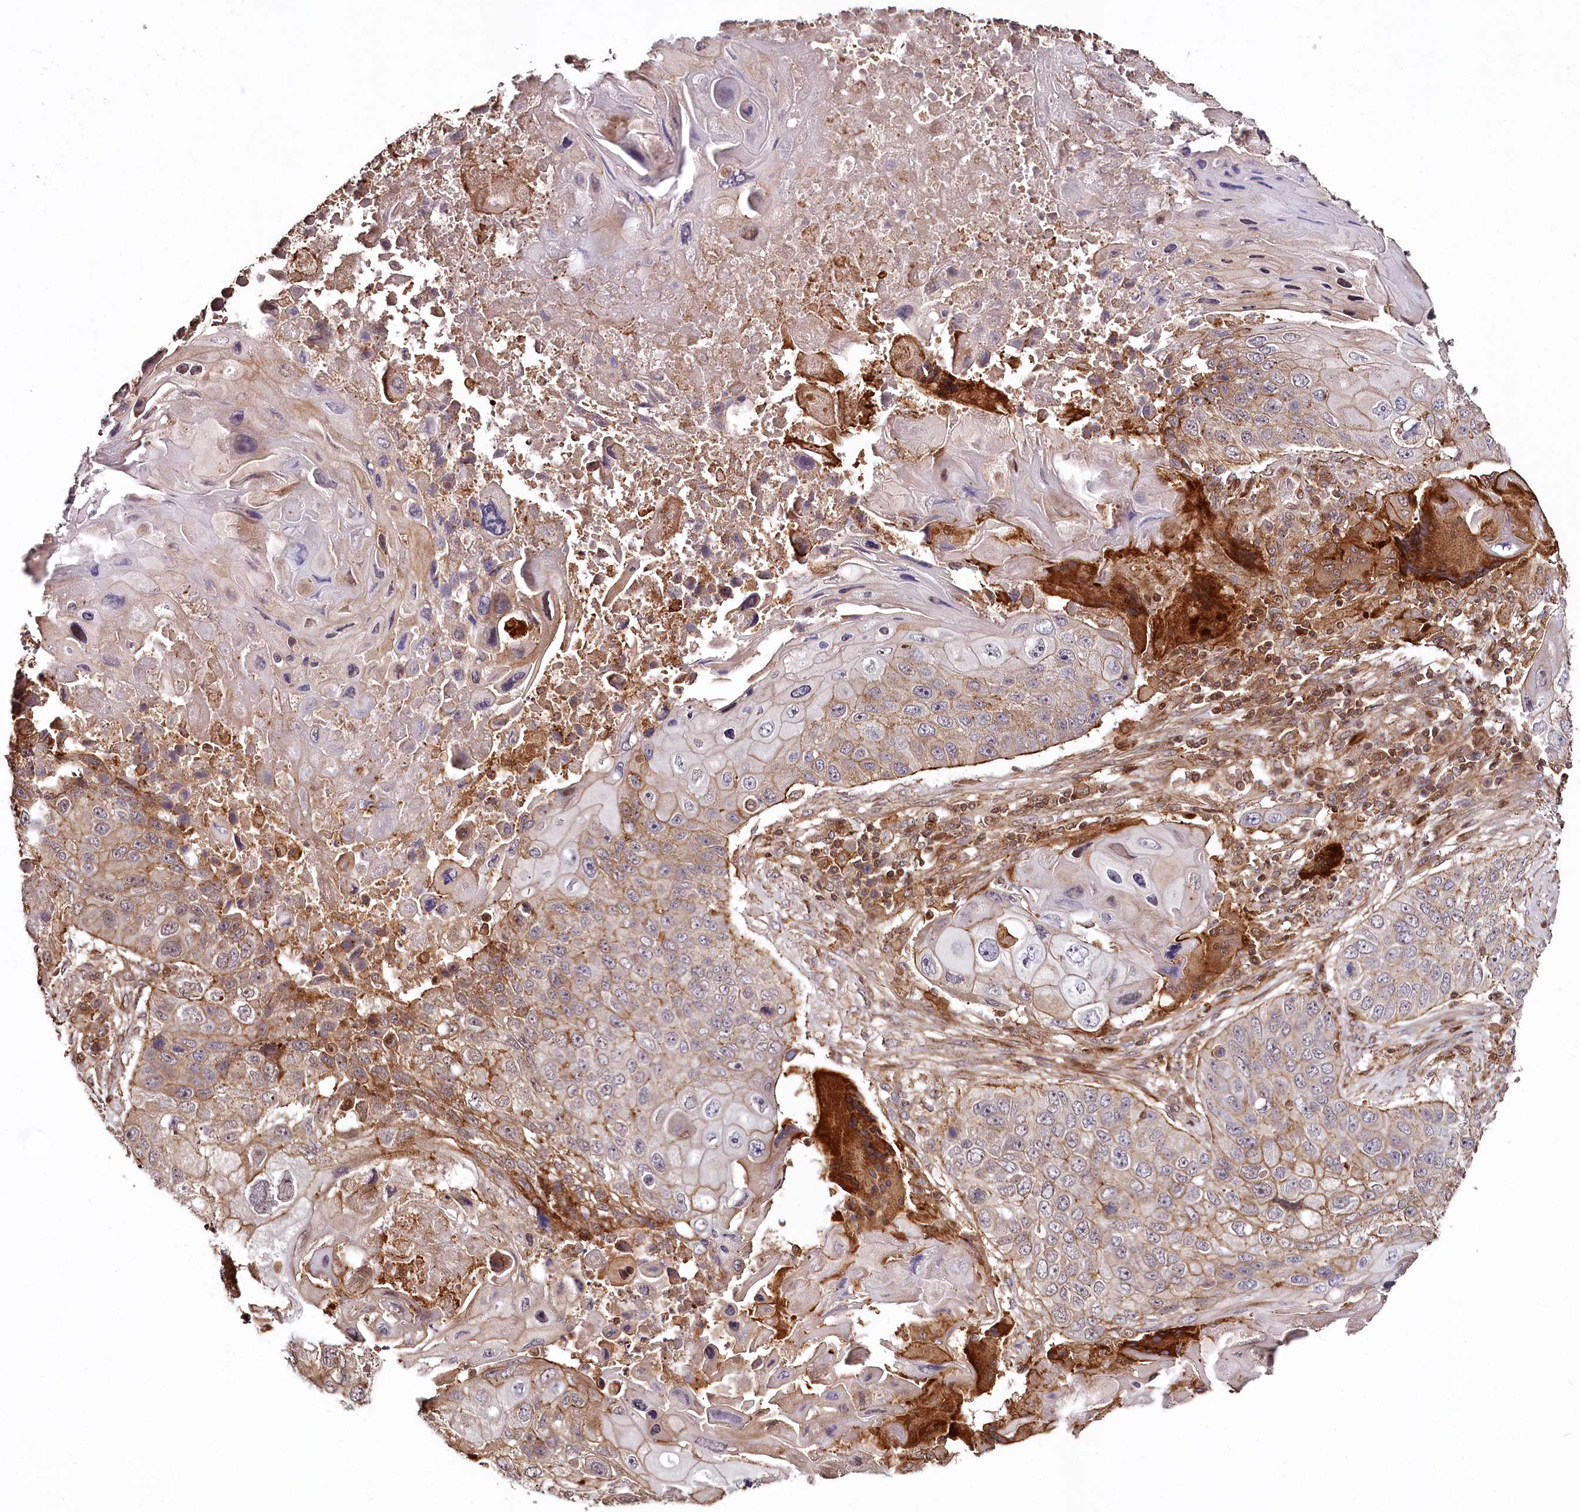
{"staining": {"intensity": "moderate", "quantity": "25%-75%", "location": "cytoplasmic/membranous"}, "tissue": "lung cancer", "cell_type": "Tumor cells", "image_type": "cancer", "snomed": [{"axis": "morphology", "description": "Squamous cell carcinoma, NOS"}, {"axis": "topography", "description": "Lung"}], "caption": "A brown stain shows moderate cytoplasmic/membranous staining of a protein in human lung squamous cell carcinoma tumor cells.", "gene": "KIF14", "patient": {"sex": "male", "age": 61}}